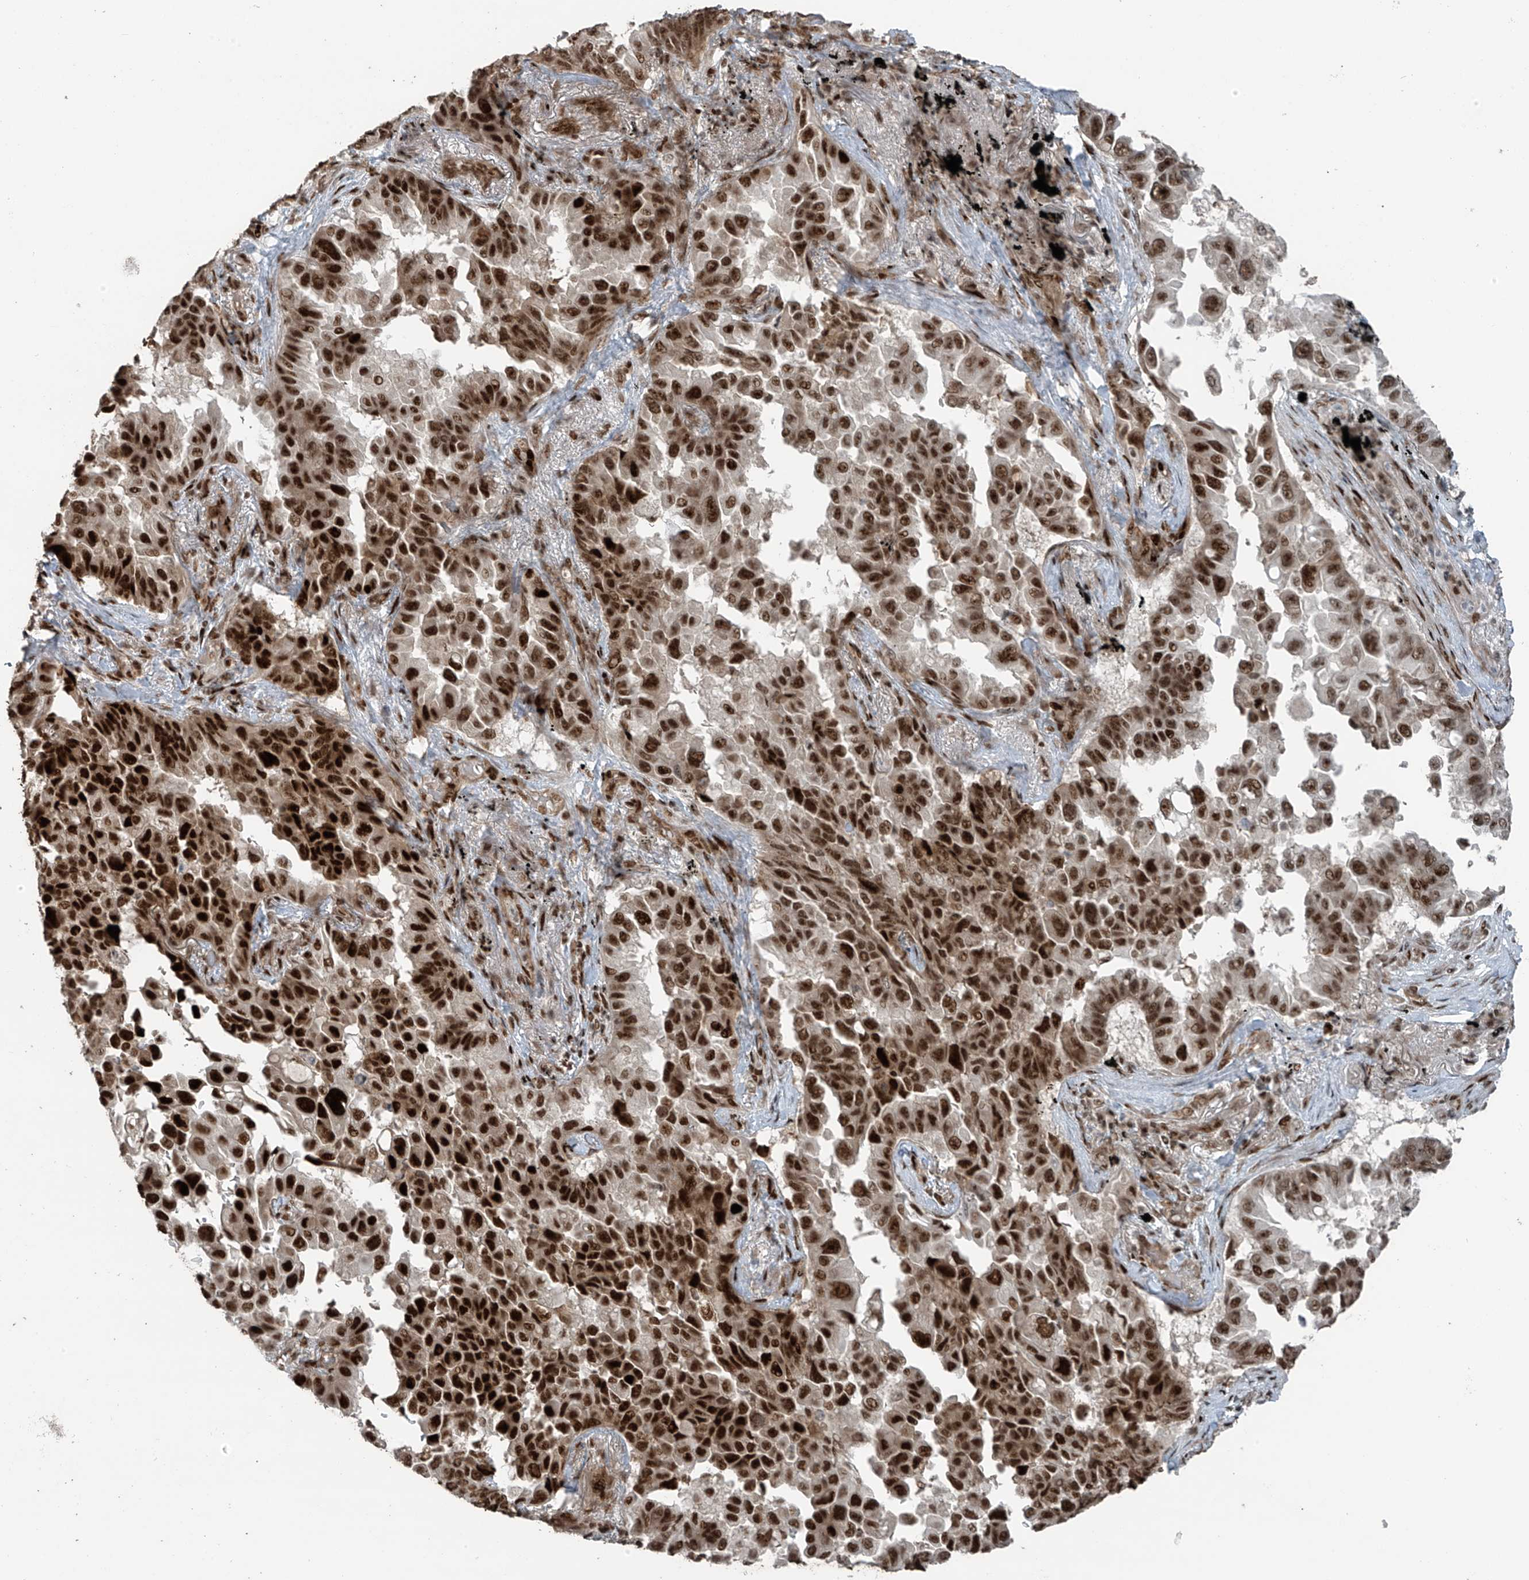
{"staining": {"intensity": "strong", "quantity": ">75%", "location": "nuclear"}, "tissue": "lung cancer", "cell_type": "Tumor cells", "image_type": "cancer", "snomed": [{"axis": "morphology", "description": "Adenocarcinoma, NOS"}, {"axis": "topography", "description": "Lung"}], "caption": "Protein expression analysis of human lung cancer reveals strong nuclear positivity in about >75% of tumor cells. (IHC, brightfield microscopy, high magnification).", "gene": "PCNP", "patient": {"sex": "female", "age": 67}}